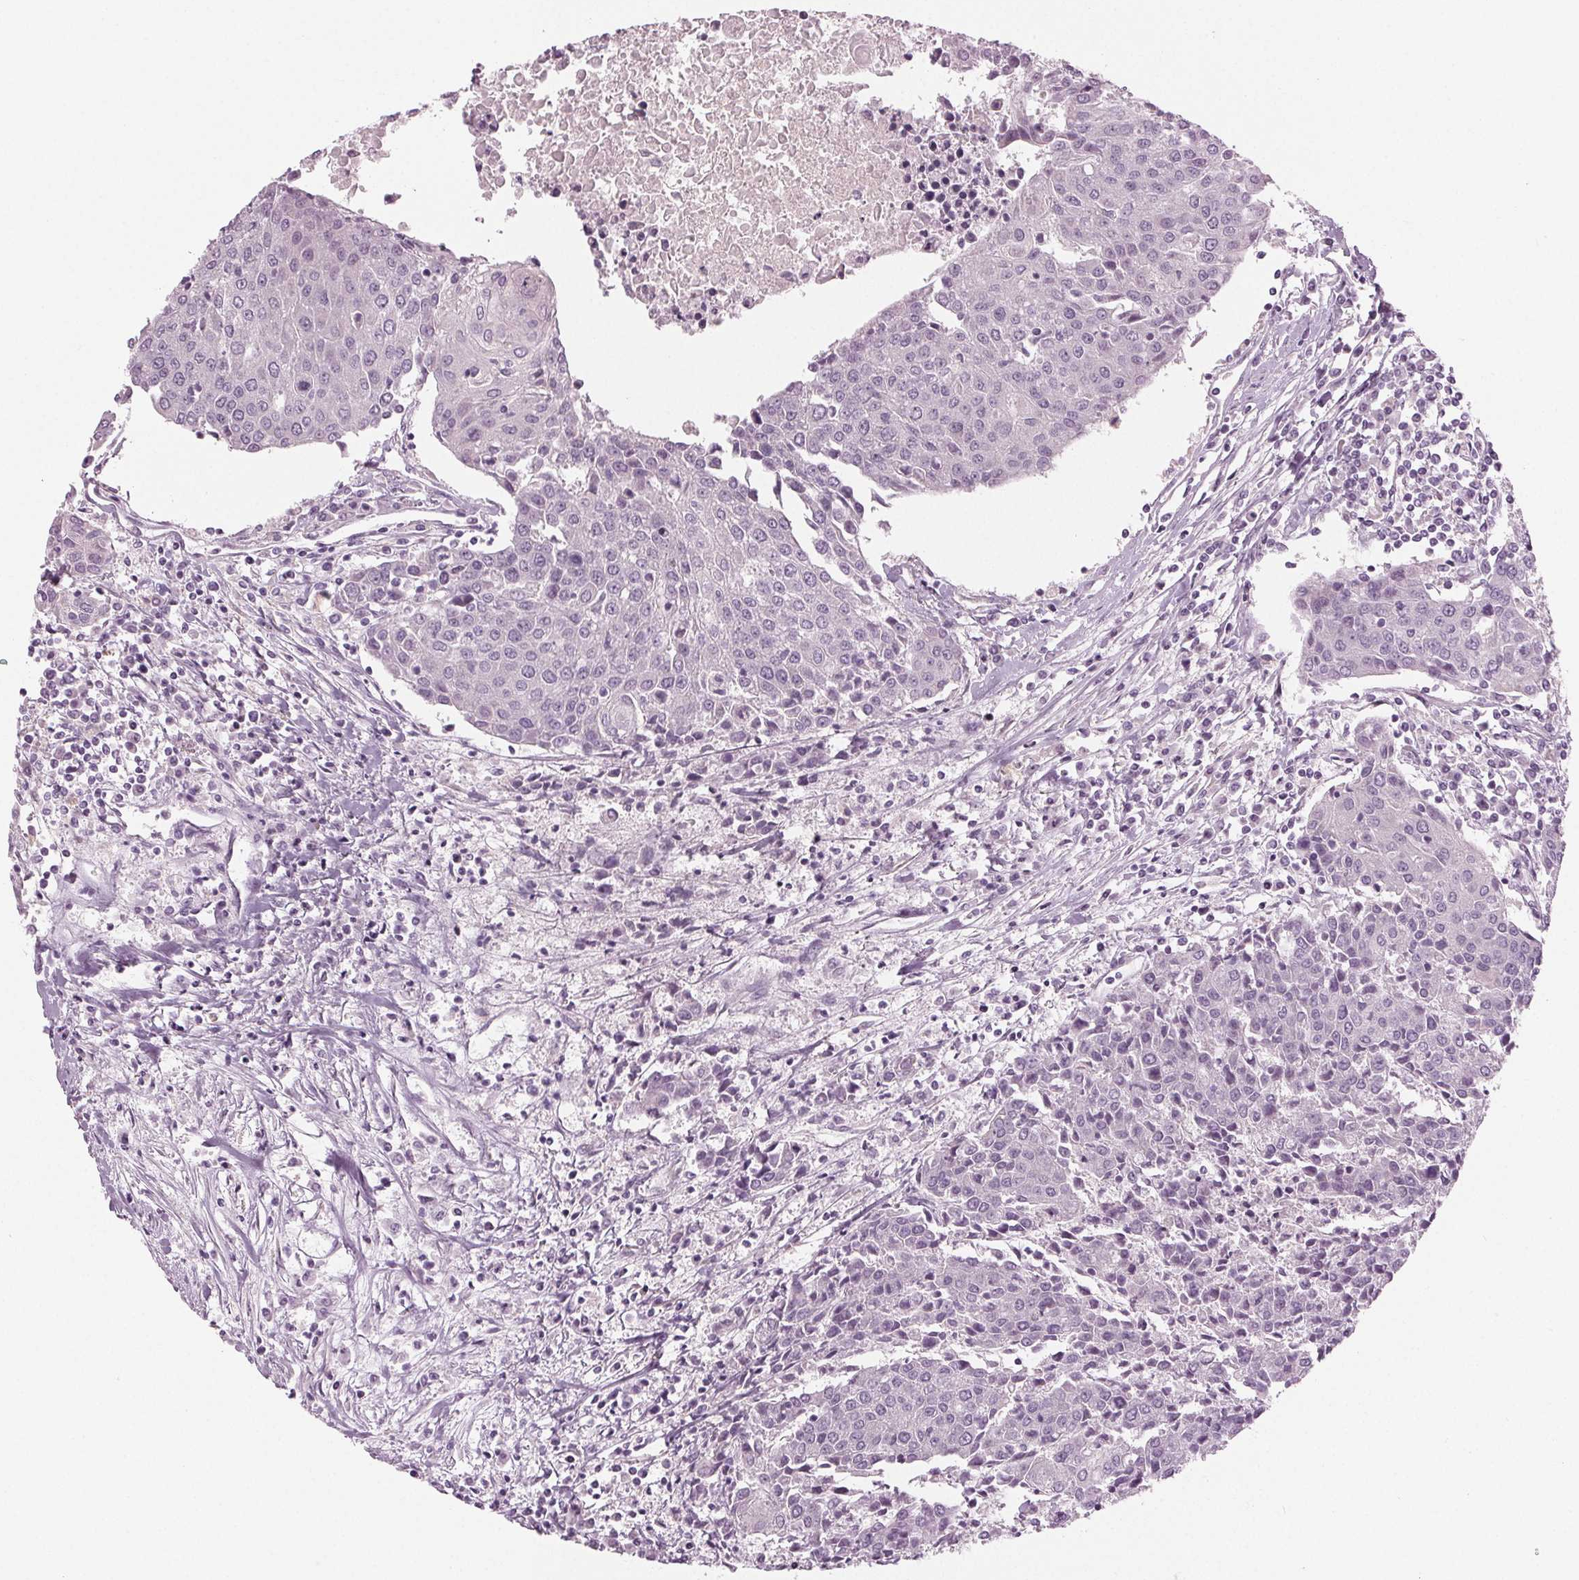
{"staining": {"intensity": "negative", "quantity": "none", "location": "none"}, "tissue": "urothelial cancer", "cell_type": "Tumor cells", "image_type": "cancer", "snomed": [{"axis": "morphology", "description": "Urothelial carcinoma, High grade"}, {"axis": "topography", "description": "Urinary bladder"}], "caption": "There is no significant staining in tumor cells of urothelial carcinoma (high-grade).", "gene": "PRAP1", "patient": {"sex": "female", "age": 85}}